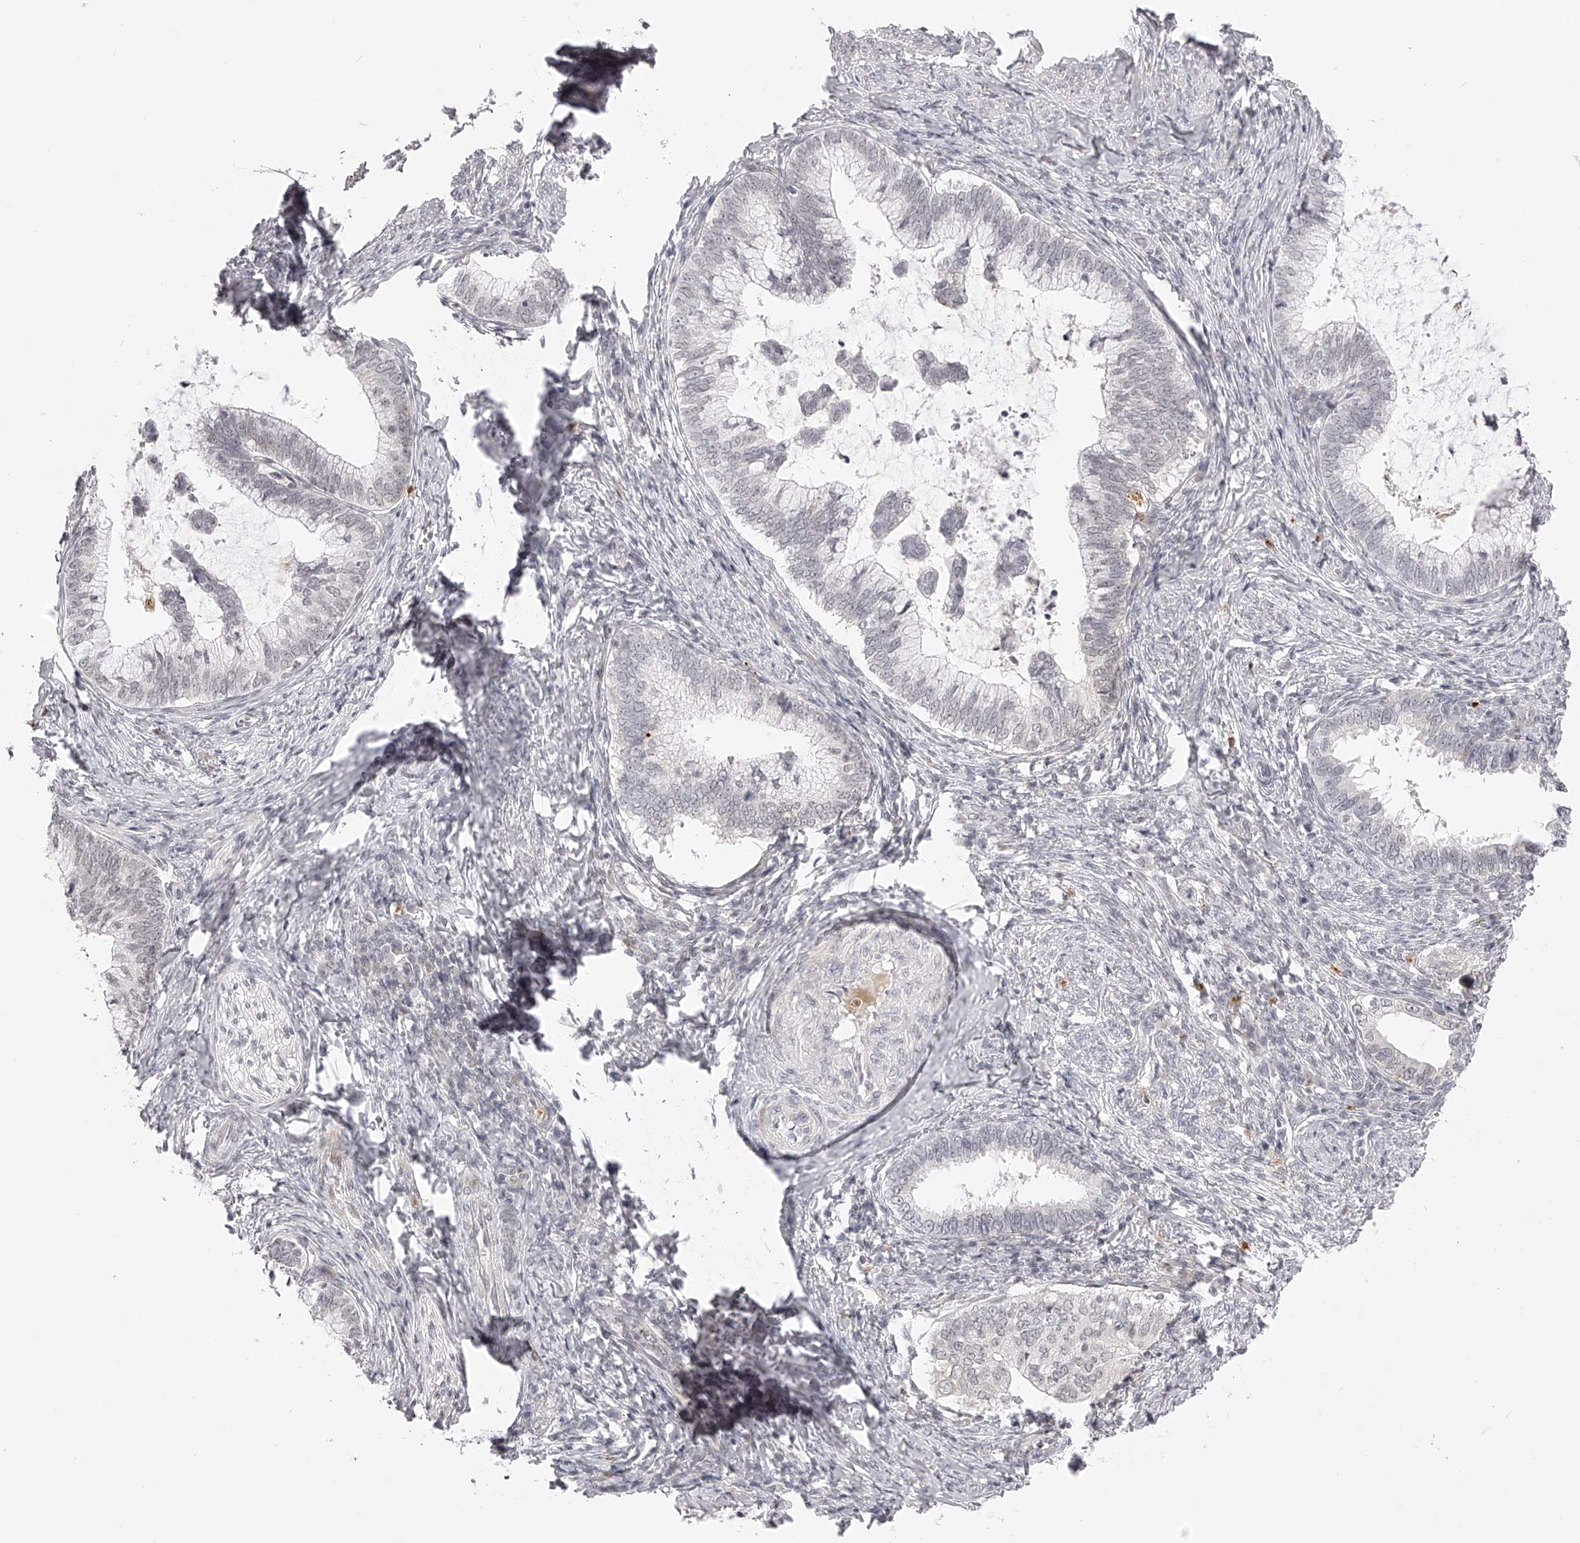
{"staining": {"intensity": "negative", "quantity": "none", "location": "none"}, "tissue": "cervical cancer", "cell_type": "Tumor cells", "image_type": "cancer", "snomed": [{"axis": "morphology", "description": "Adenocarcinoma, NOS"}, {"axis": "topography", "description": "Cervix"}], "caption": "Cervical cancer (adenocarcinoma) was stained to show a protein in brown. There is no significant expression in tumor cells.", "gene": "PLEKHG1", "patient": {"sex": "female", "age": 36}}